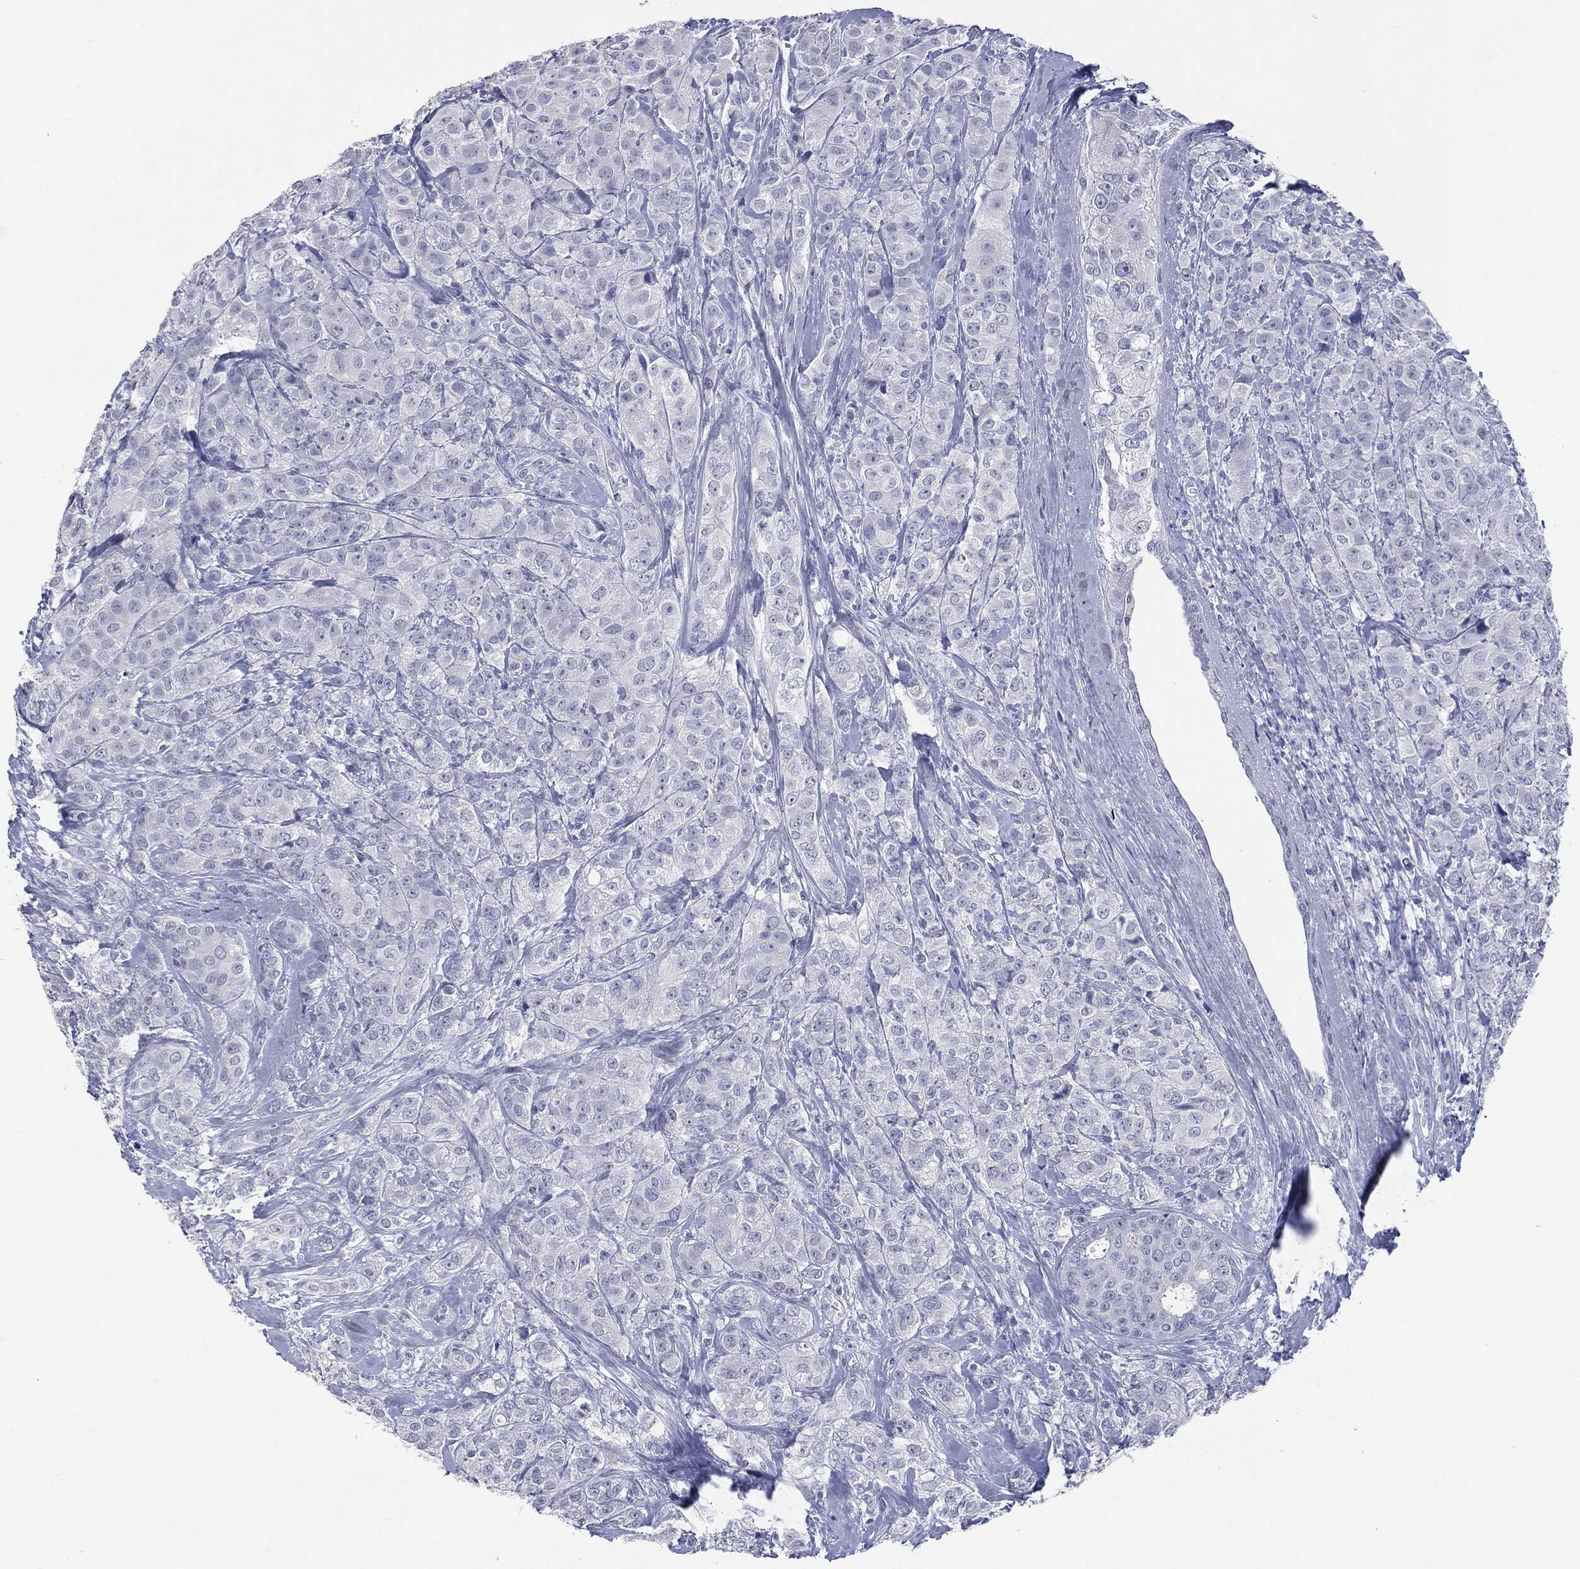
{"staining": {"intensity": "negative", "quantity": "none", "location": "none"}, "tissue": "breast cancer", "cell_type": "Tumor cells", "image_type": "cancer", "snomed": [{"axis": "morphology", "description": "Normal tissue, NOS"}, {"axis": "morphology", "description": "Duct carcinoma"}, {"axis": "topography", "description": "Breast"}], "caption": "IHC image of breast cancer (invasive ductal carcinoma) stained for a protein (brown), which shows no staining in tumor cells.", "gene": "TSHB", "patient": {"sex": "female", "age": 43}}